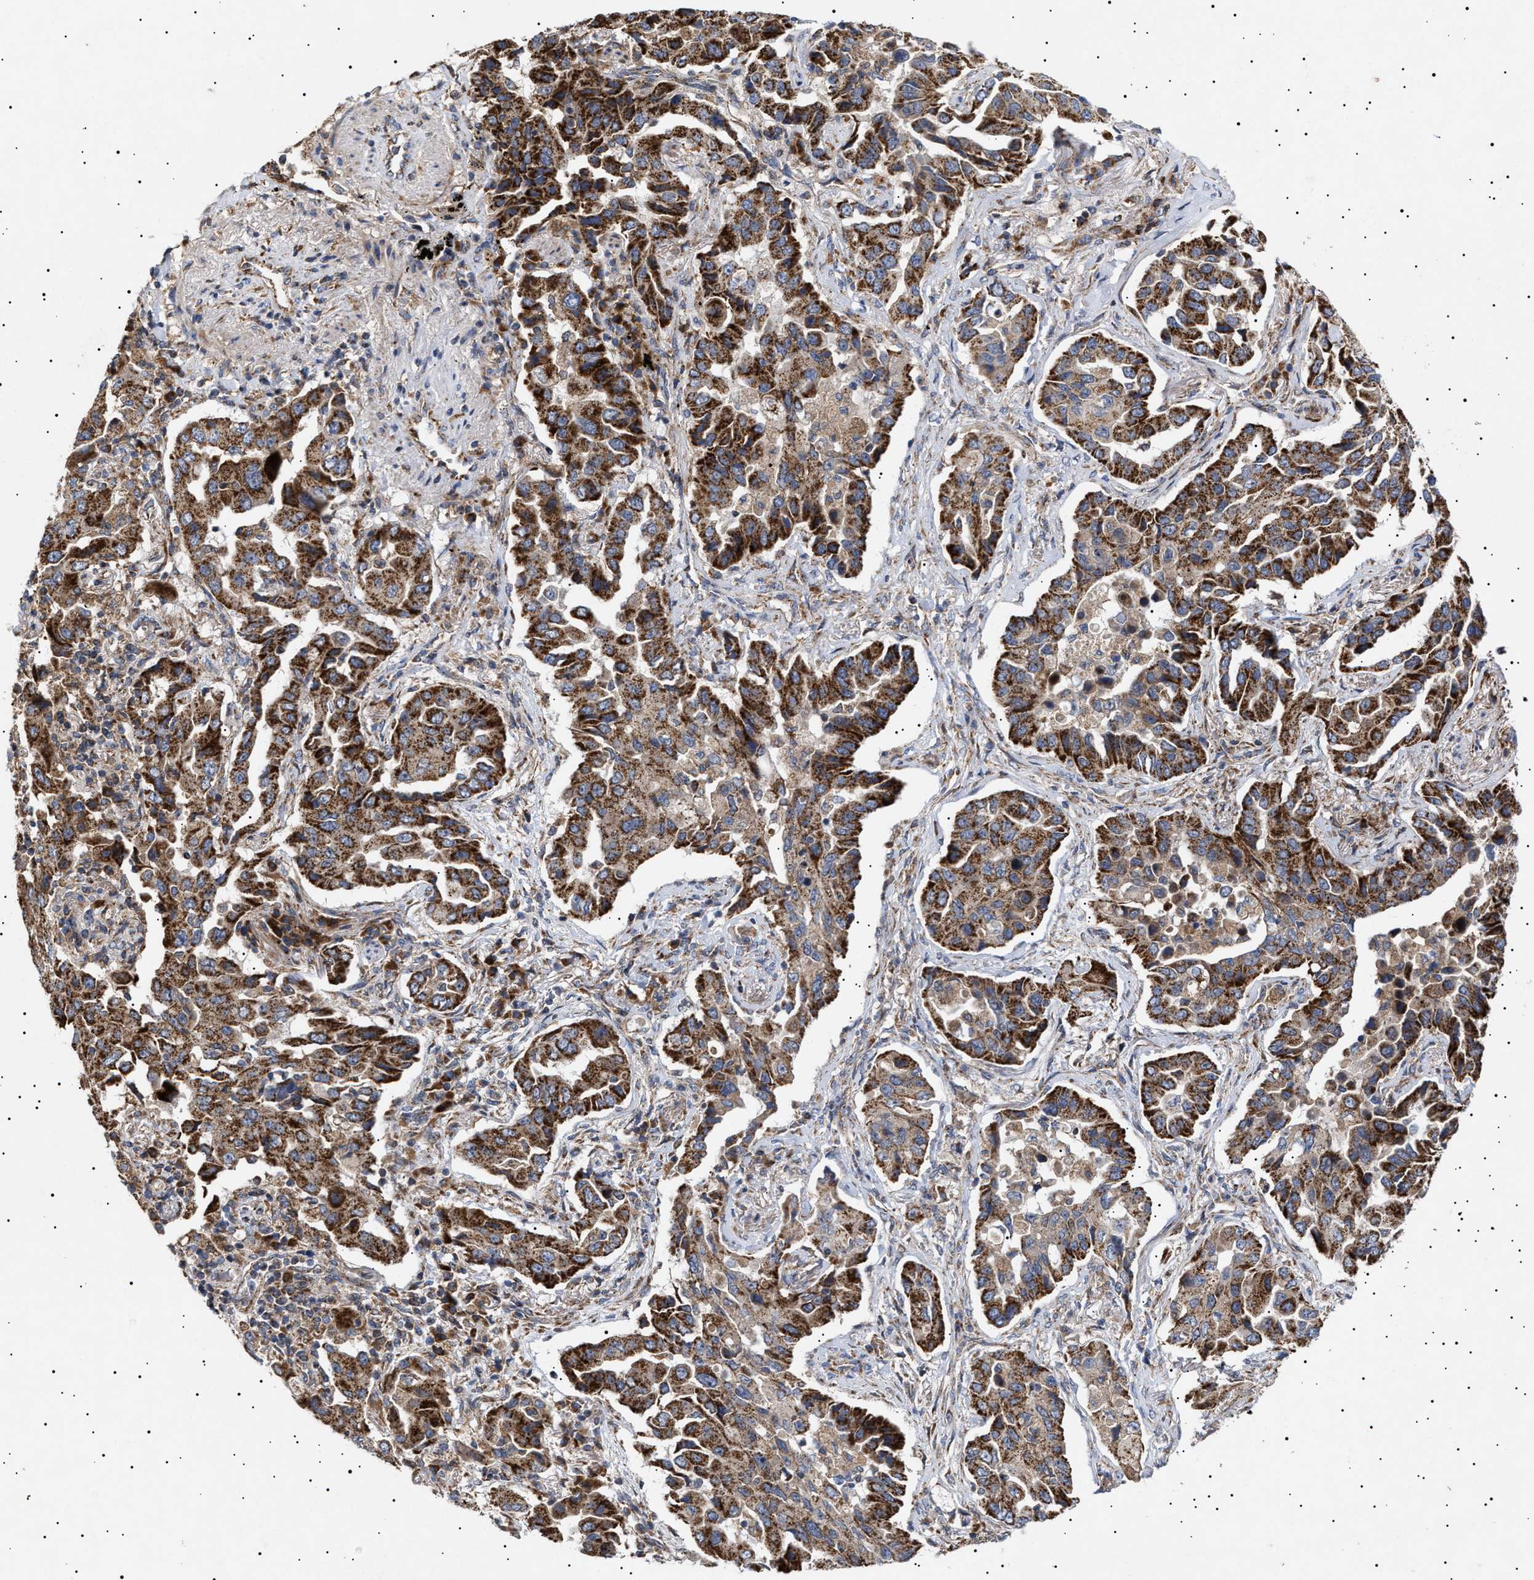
{"staining": {"intensity": "strong", "quantity": ">75%", "location": "cytoplasmic/membranous"}, "tissue": "lung cancer", "cell_type": "Tumor cells", "image_type": "cancer", "snomed": [{"axis": "morphology", "description": "Adenocarcinoma, NOS"}, {"axis": "topography", "description": "Lung"}], "caption": "Strong cytoplasmic/membranous protein staining is identified in about >75% of tumor cells in lung cancer.", "gene": "MRPL10", "patient": {"sex": "female", "age": 65}}